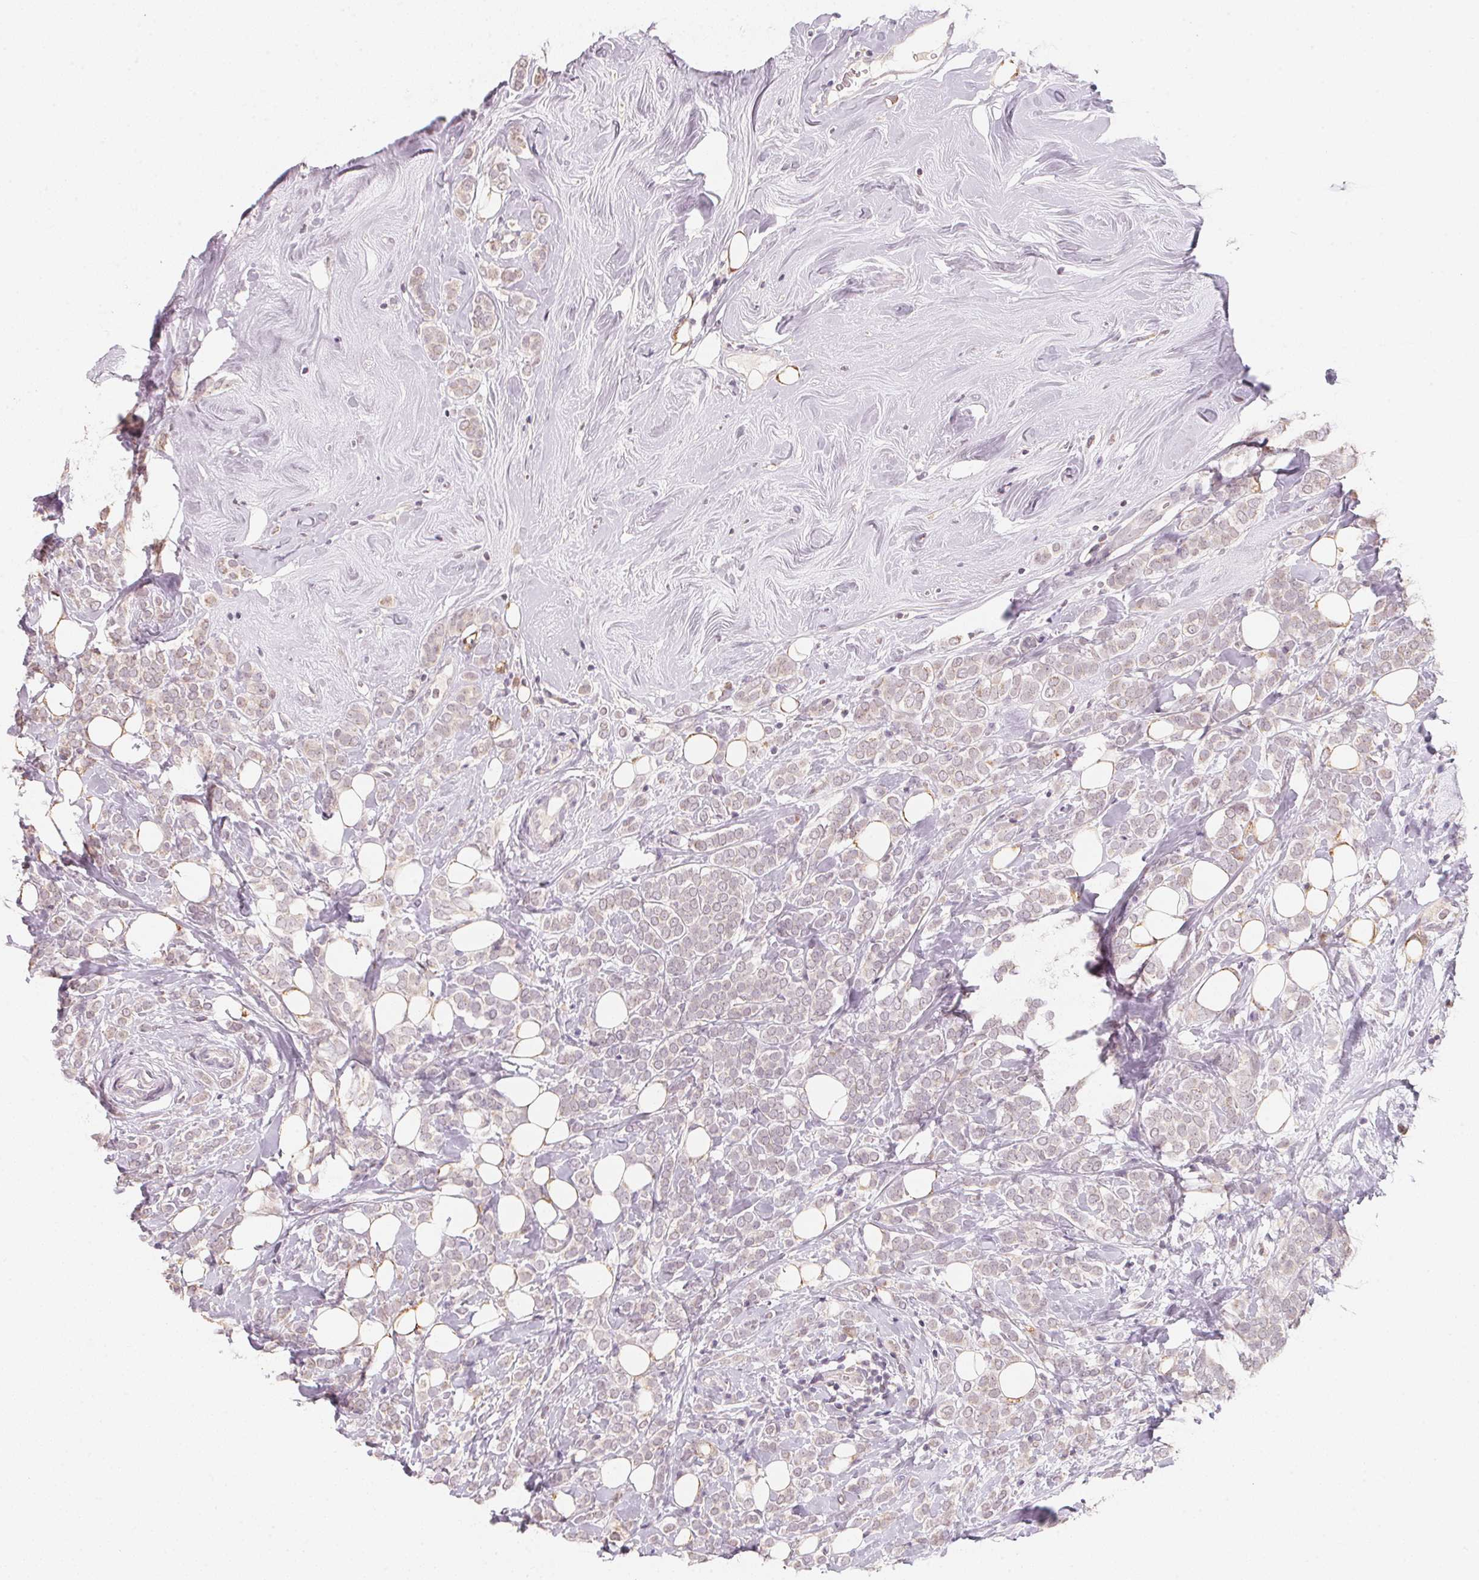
{"staining": {"intensity": "negative", "quantity": "none", "location": "none"}, "tissue": "breast cancer", "cell_type": "Tumor cells", "image_type": "cancer", "snomed": [{"axis": "morphology", "description": "Lobular carcinoma"}, {"axis": "topography", "description": "Breast"}], "caption": "Tumor cells are negative for protein expression in human lobular carcinoma (breast). (IHC, brightfield microscopy, high magnification).", "gene": "ANKRD31", "patient": {"sex": "female", "age": 49}}